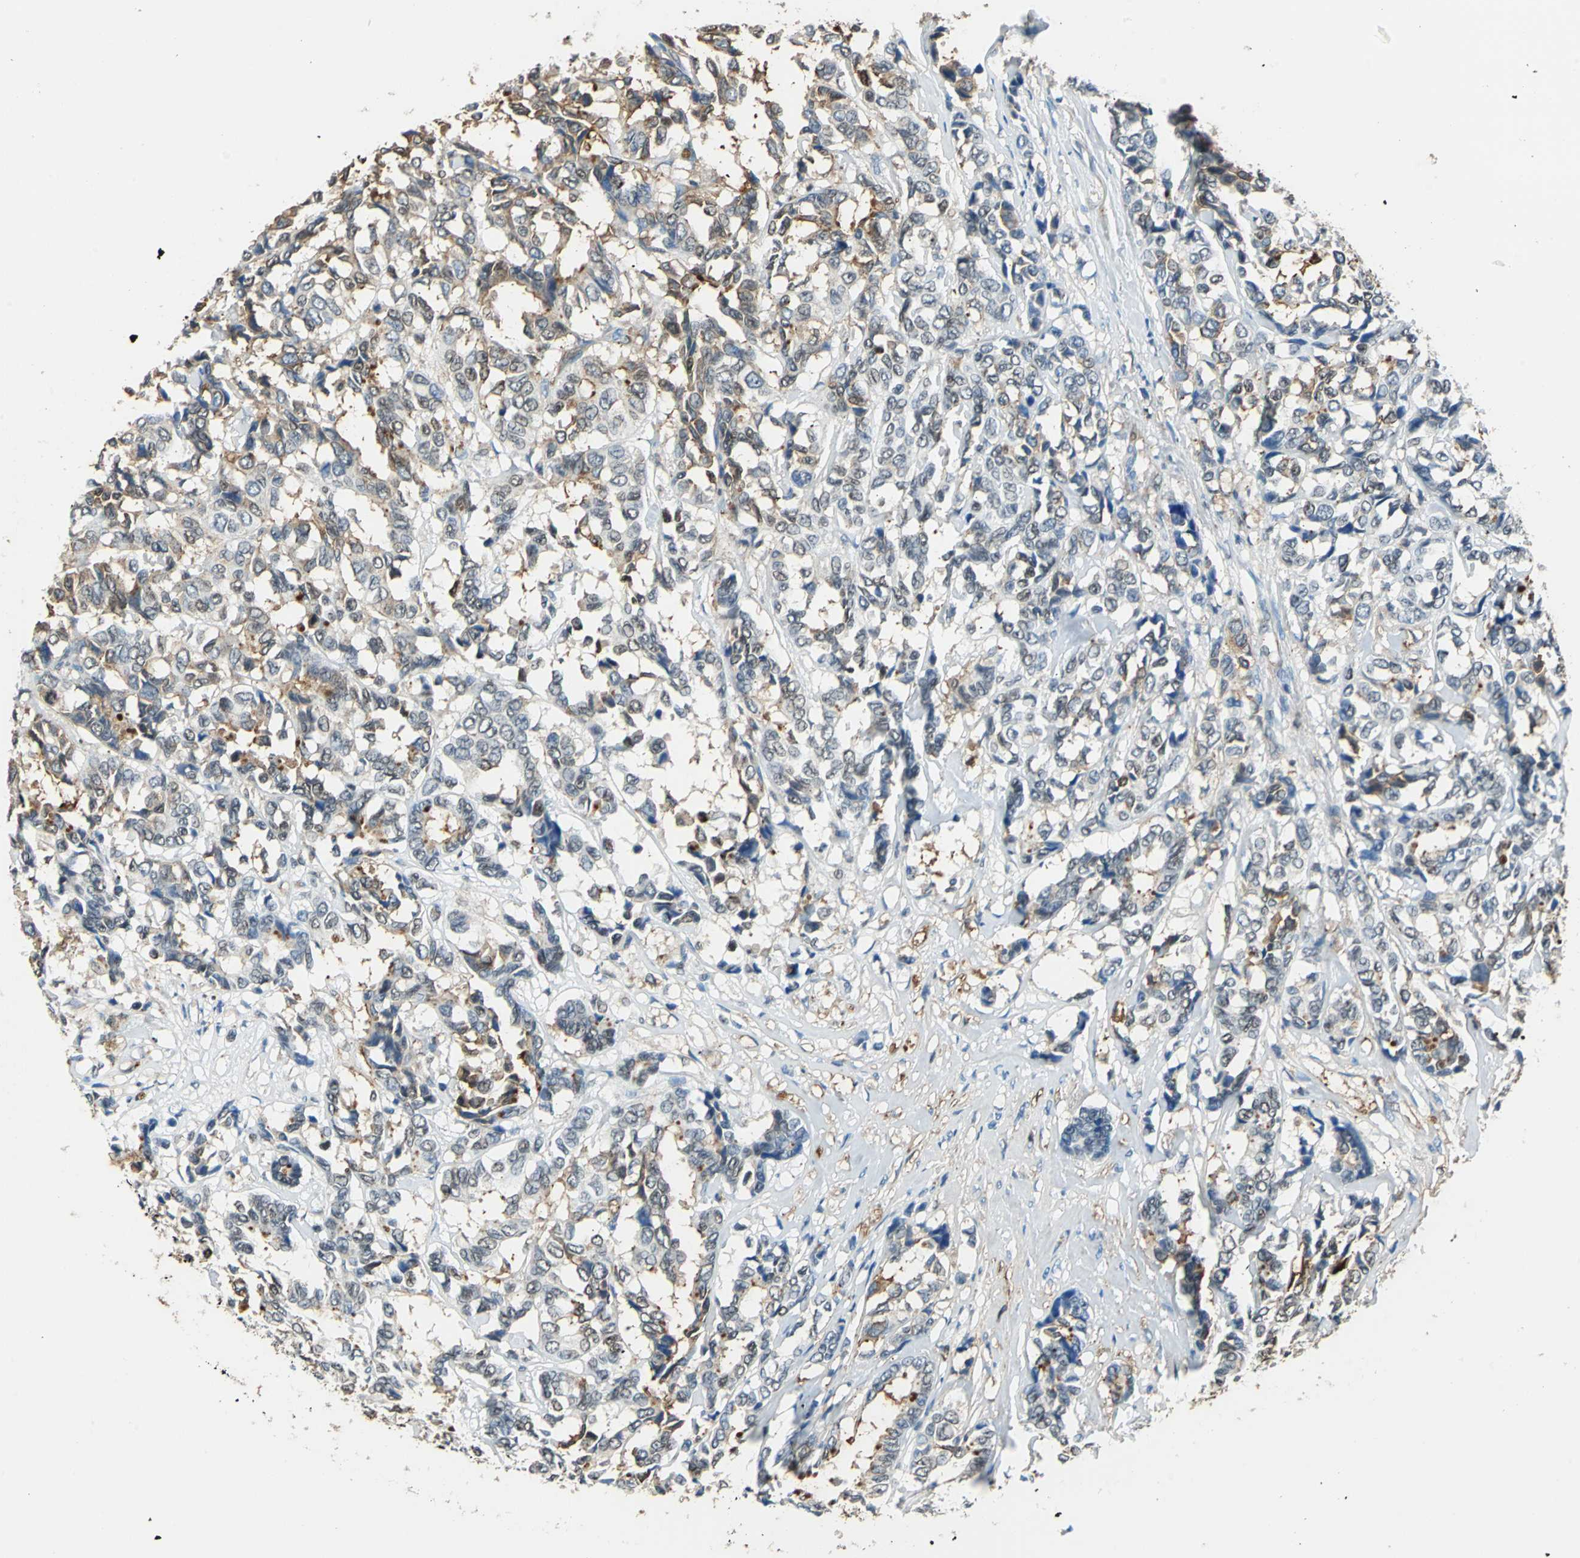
{"staining": {"intensity": "moderate", "quantity": "25%-75%", "location": "cytoplasmic/membranous"}, "tissue": "breast cancer", "cell_type": "Tumor cells", "image_type": "cancer", "snomed": [{"axis": "morphology", "description": "Duct carcinoma"}, {"axis": "topography", "description": "Breast"}], "caption": "The histopathology image displays a brown stain indicating the presence of a protein in the cytoplasmic/membranous of tumor cells in breast cancer.", "gene": "ALB", "patient": {"sex": "female", "age": 87}}